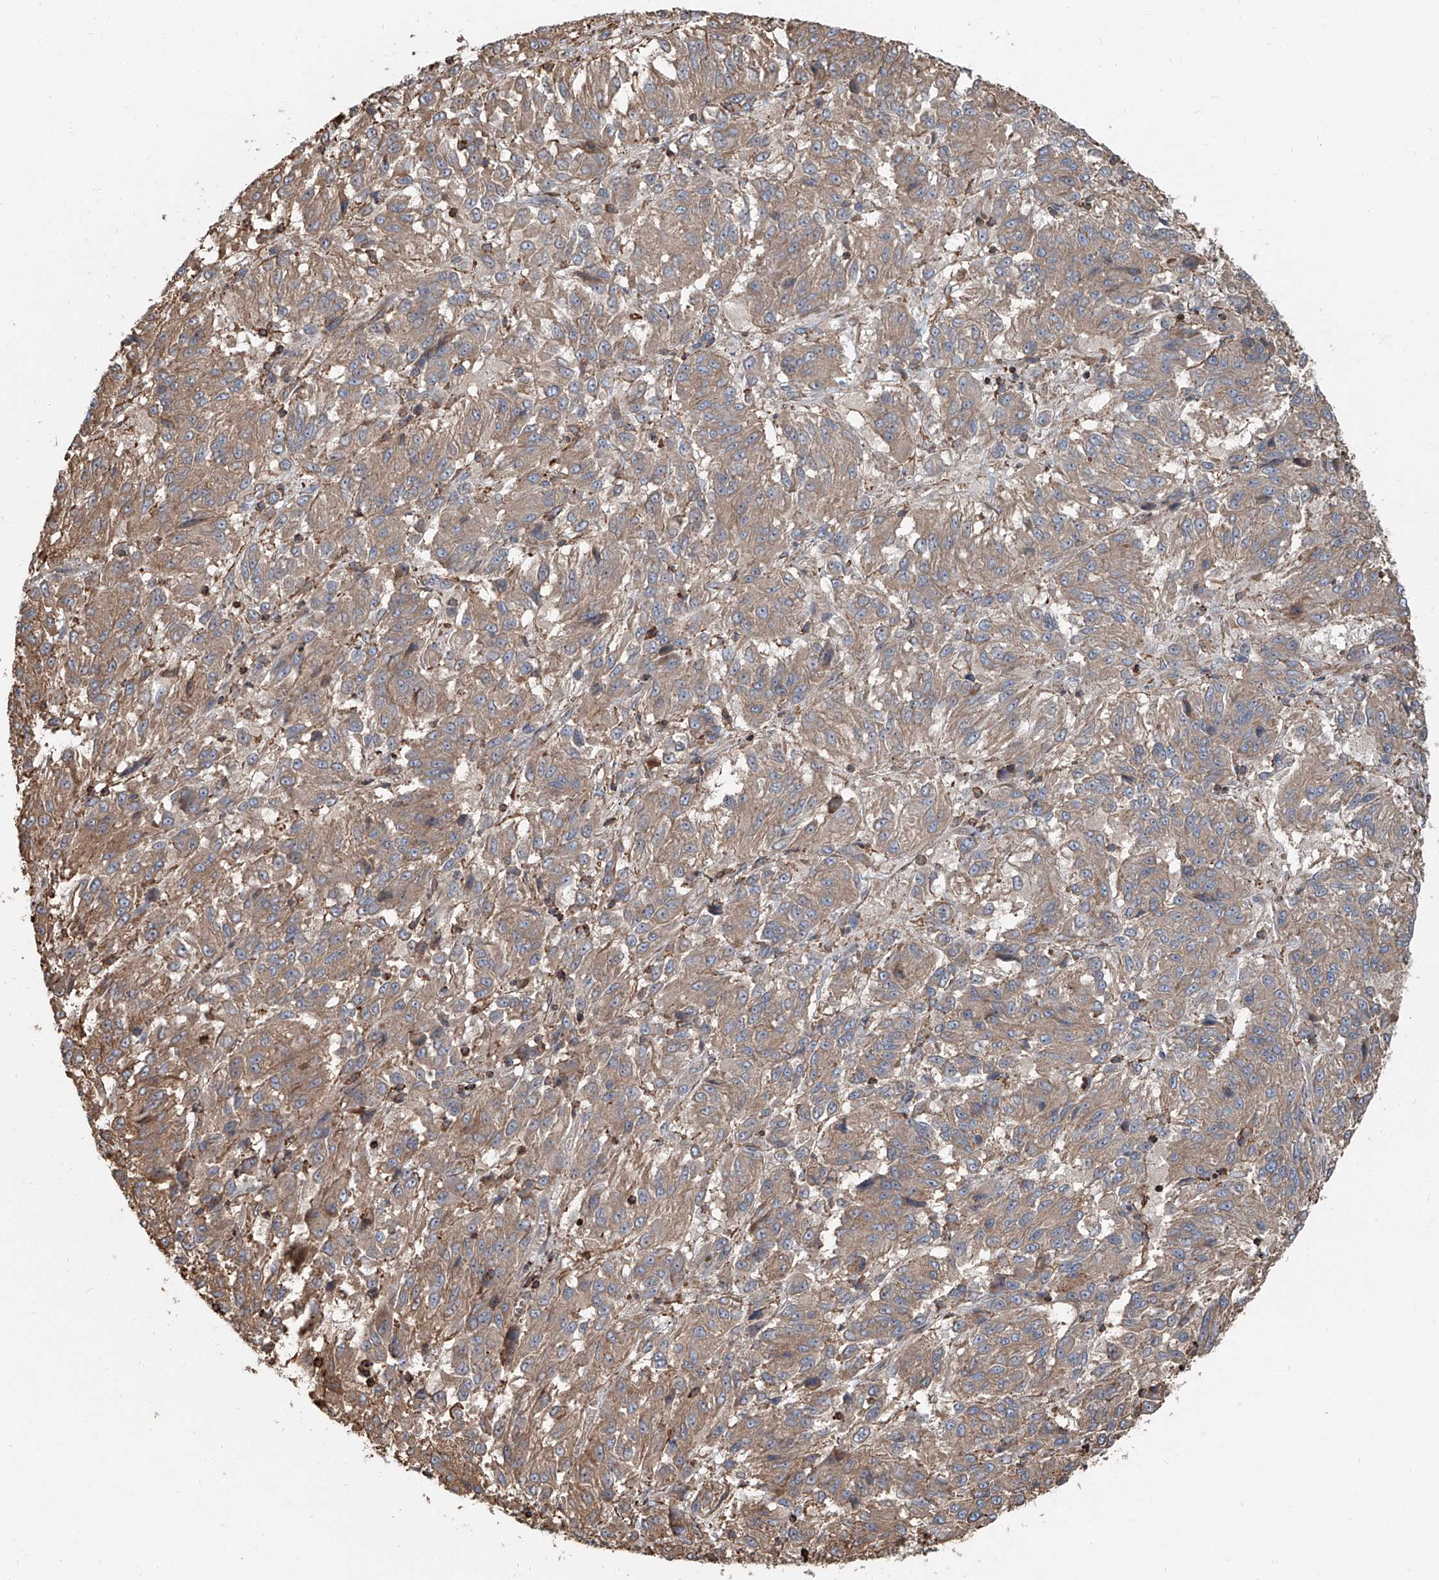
{"staining": {"intensity": "moderate", "quantity": ">75%", "location": "cytoplasmic/membranous"}, "tissue": "melanoma", "cell_type": "Tumor cells", "image_type": "cancer", "snomed": [{"axis": "morphology", "description": "Malignant melanoma, Metastatic site"}, {"axis": "topography", "description": "Lung"}], "caption": "Tumor cells show medium levels of moderate cytoplasmic/membranous expression in about >75% of cells in human malignant melanoma (metastatic site).", "gene": "PIEZO2", "patient": {"sex": "male", "age": 64}}